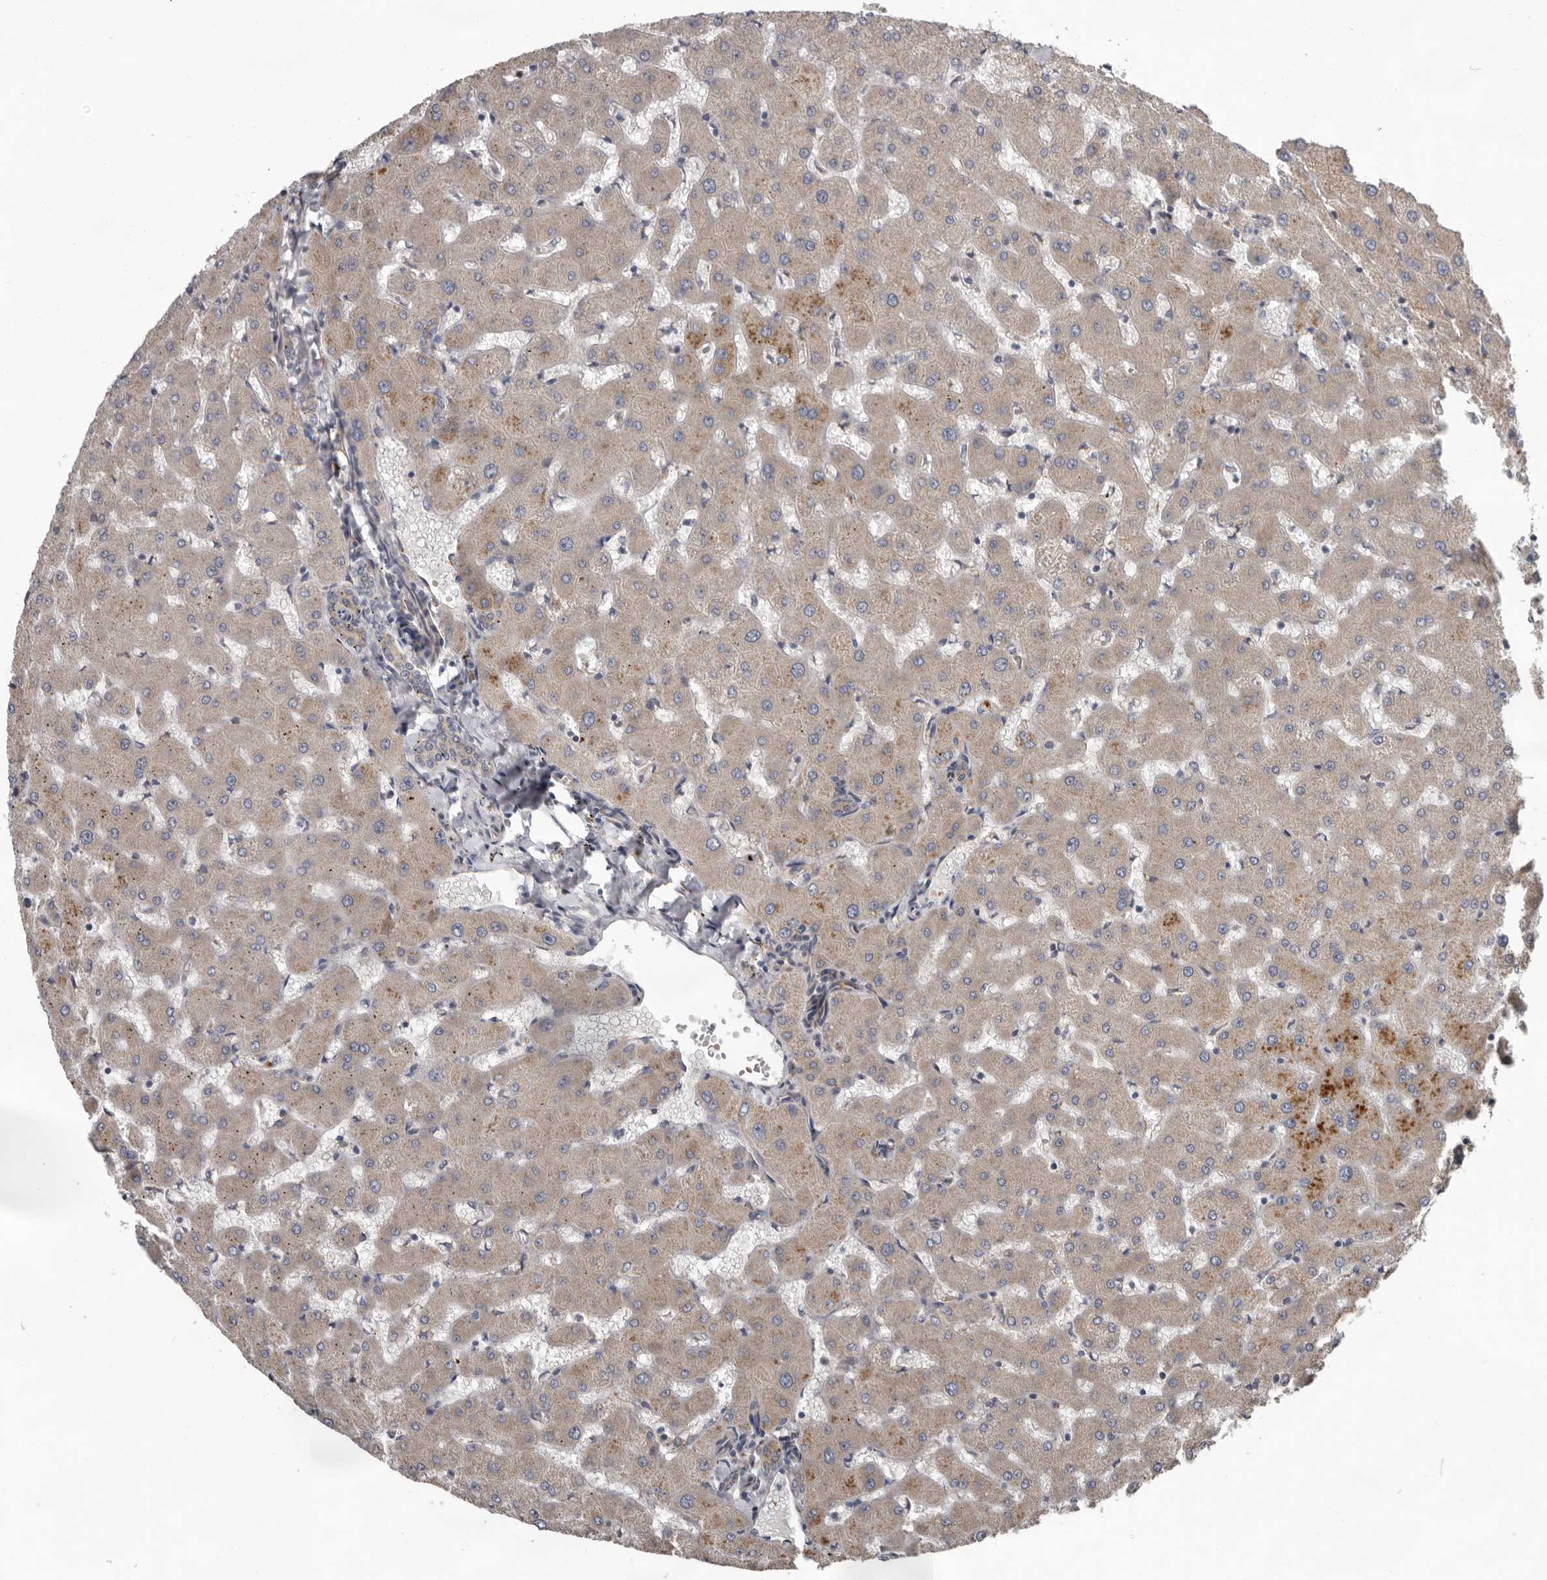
{"staining": {"intensity": "weak", "quantity": ">75%", "location": "cytoplasmic/membranous"}, "tissue": "liver", "cell_type": "Cholangiocytes", "image_type": "normal", "snomed": [{"axis": "morphology", "description": "Normal tissue, NOS"}, {"axis": "topography", "description": "Liver"}], "caption": "Protein staining shows weak cytoplasmic/membranous positivity in about >75% of cholangiocytes in benign liver. The protein is shown in brown color, while the nuclei are stained blue.", "gene": "MTF1", "patient": {"sex": "female", "age": 63}}